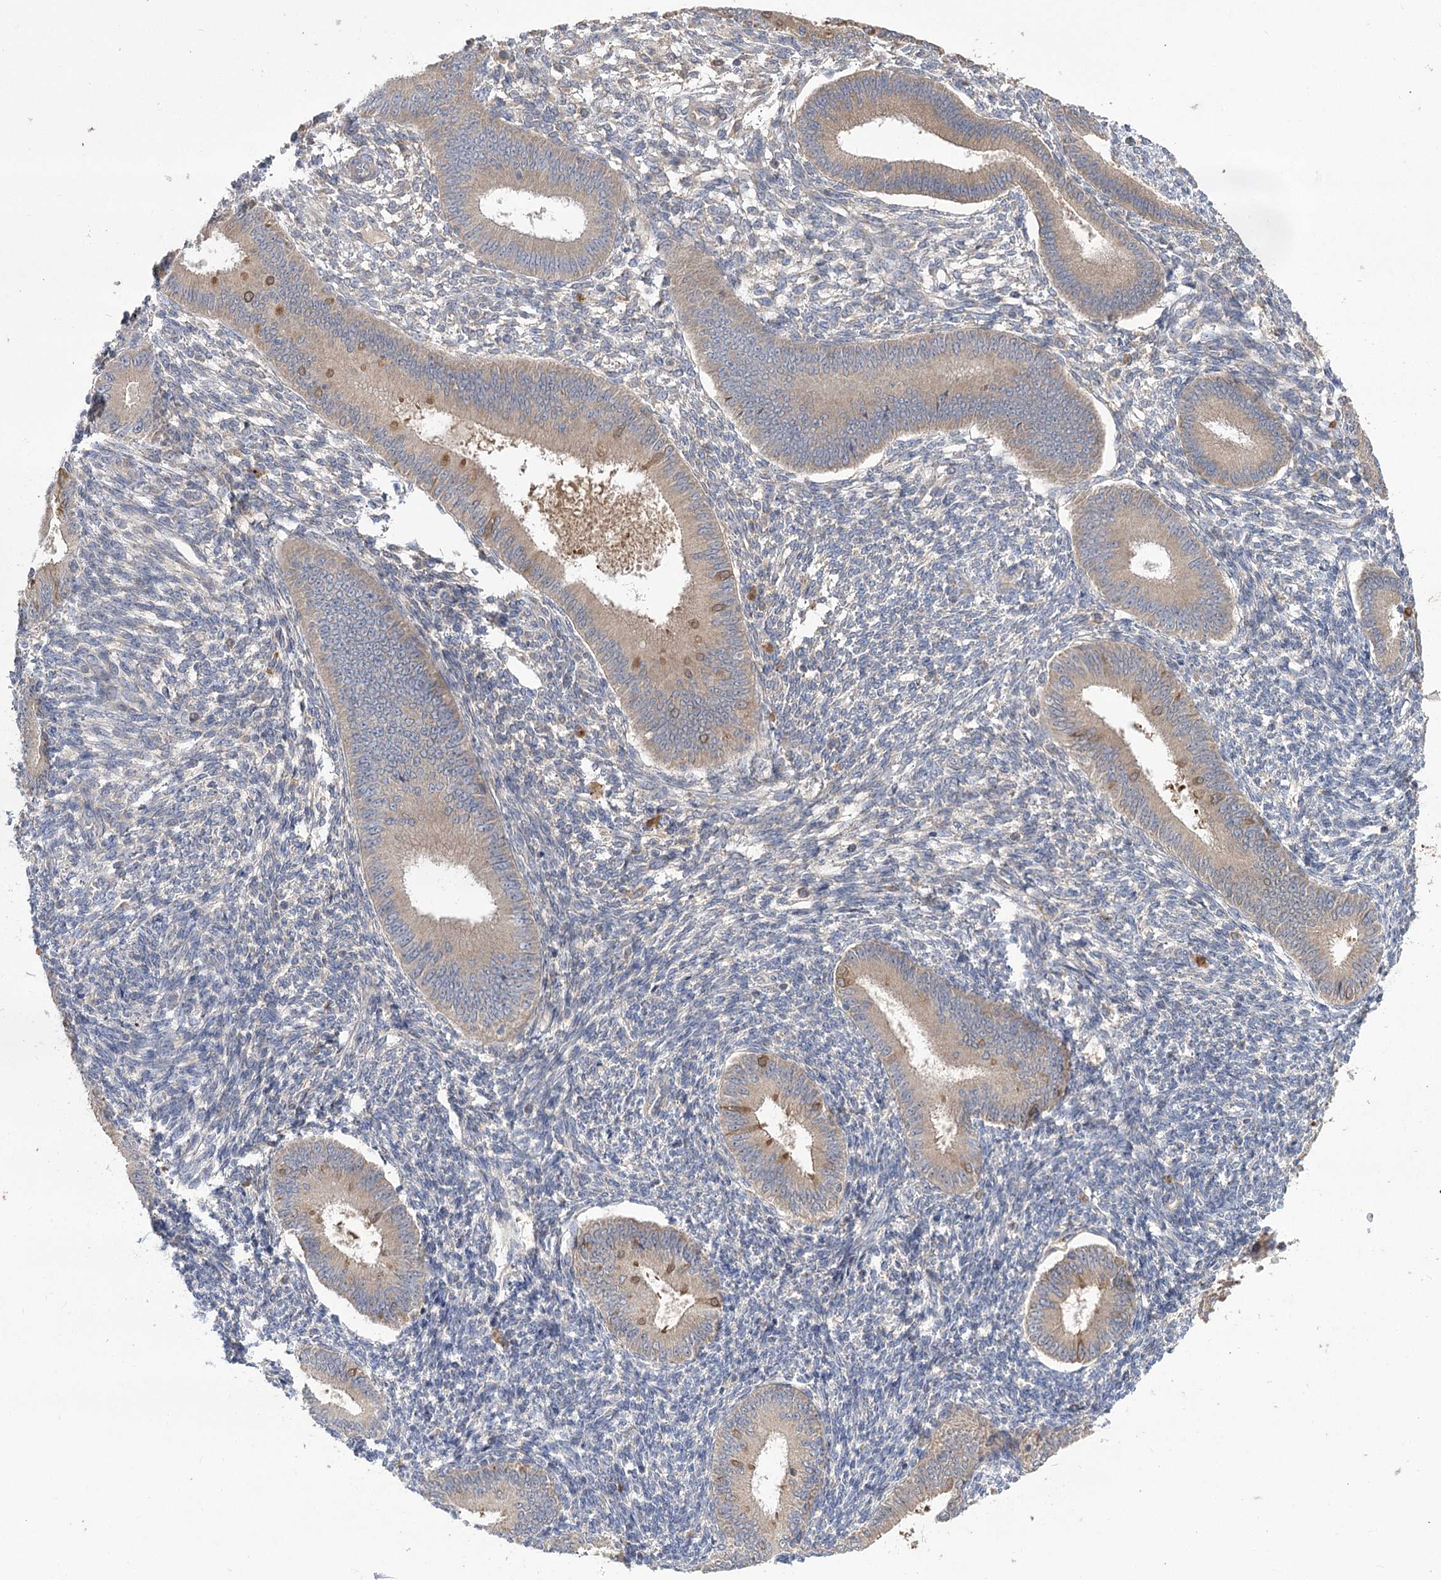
{"staining": {"intensity": "negative", "quantity": "none", "location": "none"}, "tissue": "endometrium", "cell_type": "Cells in endometrial stroma", "image_type": "normal", "snomed": [{"axis": "morphology", "description": "Normal tissue, NOS"}, {"axis": "topography", "description": "Uterus"}, {"axis": "topography", "description": "Endometrium"}], "caption": "A high-resolution micrograph shows immunohistochemistry (IHC) staining of unremarkable endometrium, which shows no significant staining in cells in endometrial stroma.", "gene": "PBLD", "patient": {"sex": "female", "age": 48}}